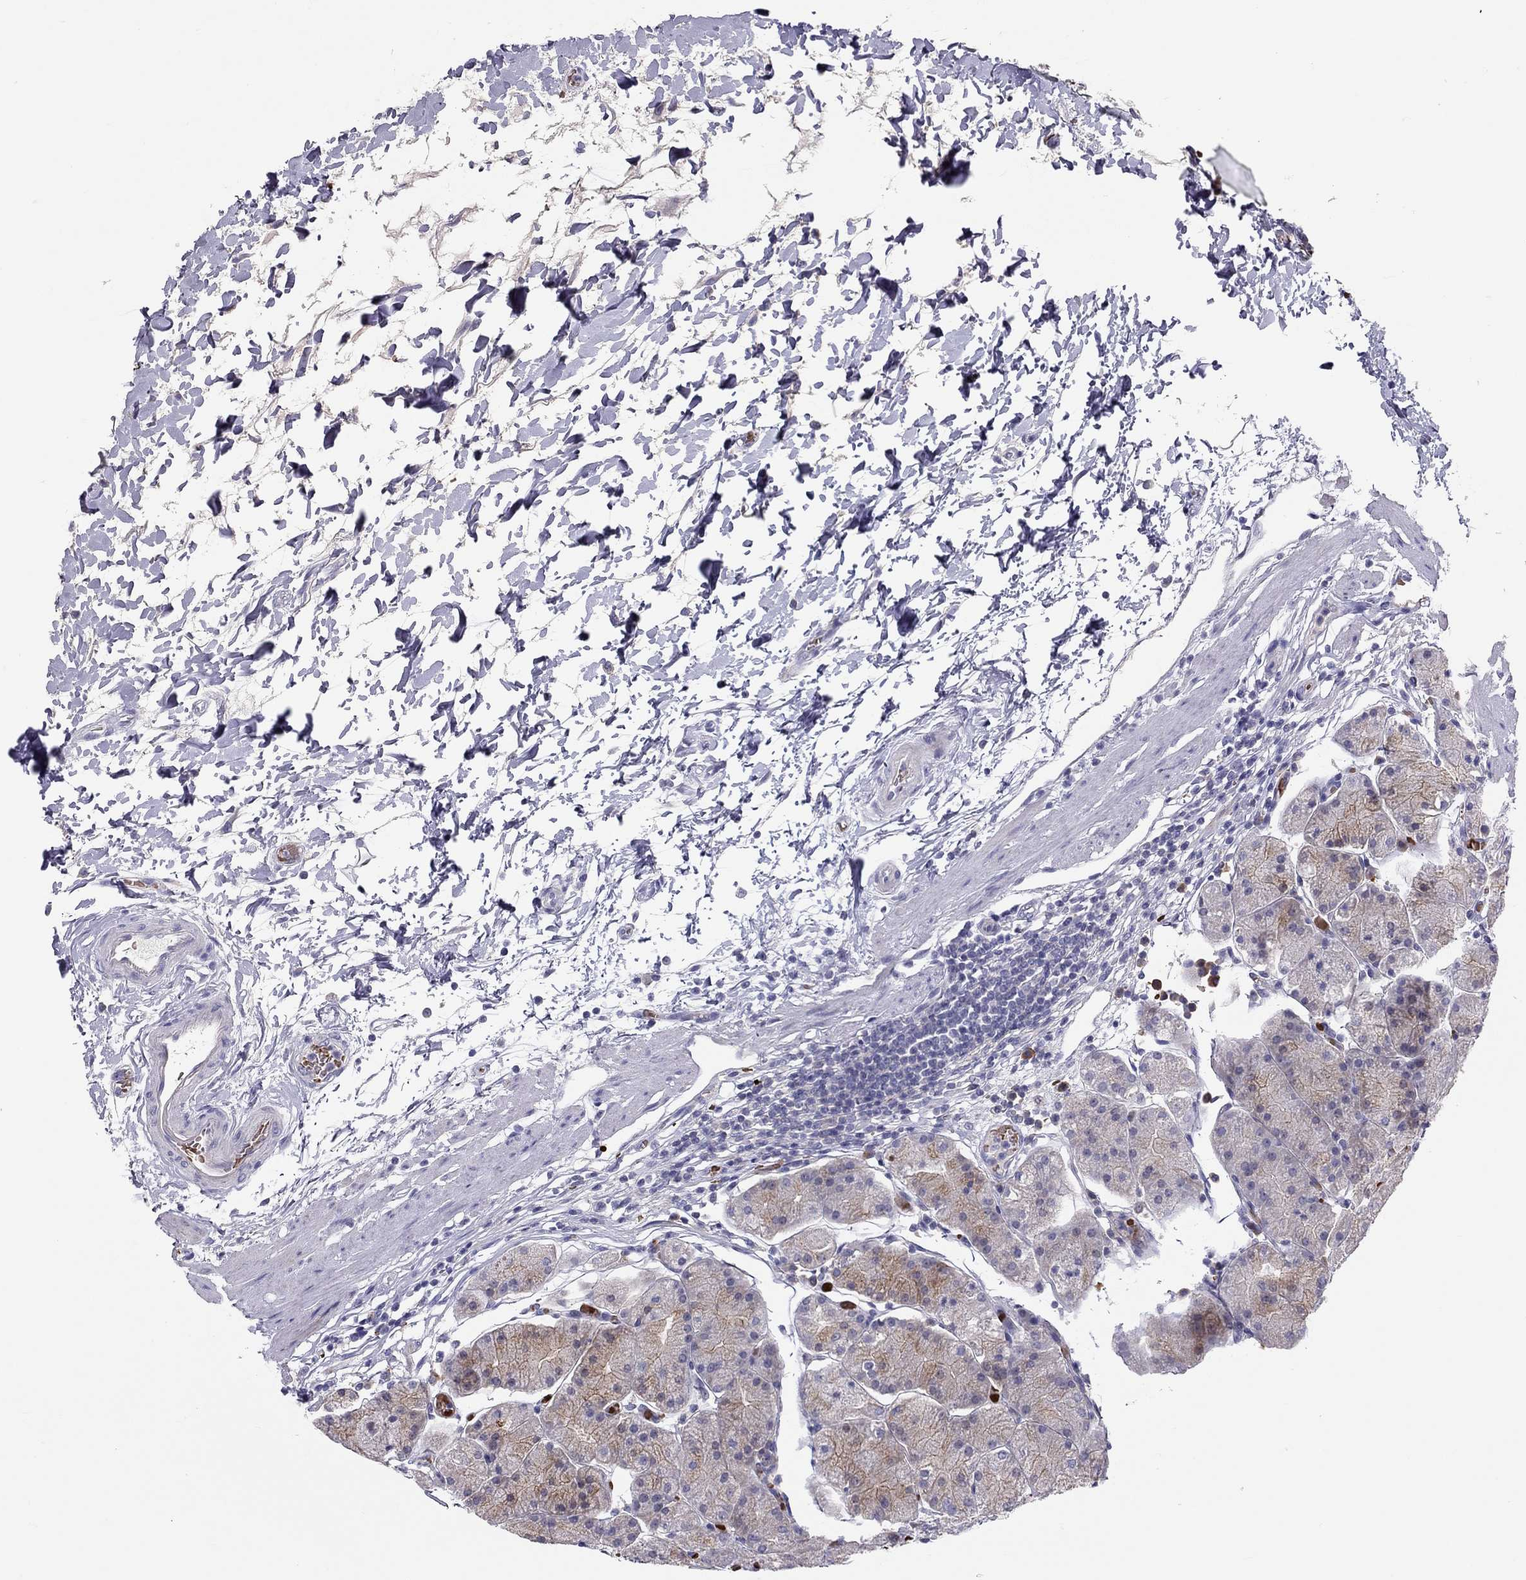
{"staining": {"intensity": "negative", "quantity": "none", "location": "none"}, "tissue": "stomach", "cell_type": "Glandular cells", "image_type": "normal", "snomed": [{"axis": "morphology", "description": "Normal tissue, NOS"}, {"axis": "topography", "description": "Stomach"}], "caption": "Immunohistochemistry histopathology image of normal stomach: stomach stained with DAB (3,3'-diaminobenzidine) demonstrates no significant protein expression in glandular cells.", "gene": "FRMD1", "patient": {"sex": "male", "age": 54}}